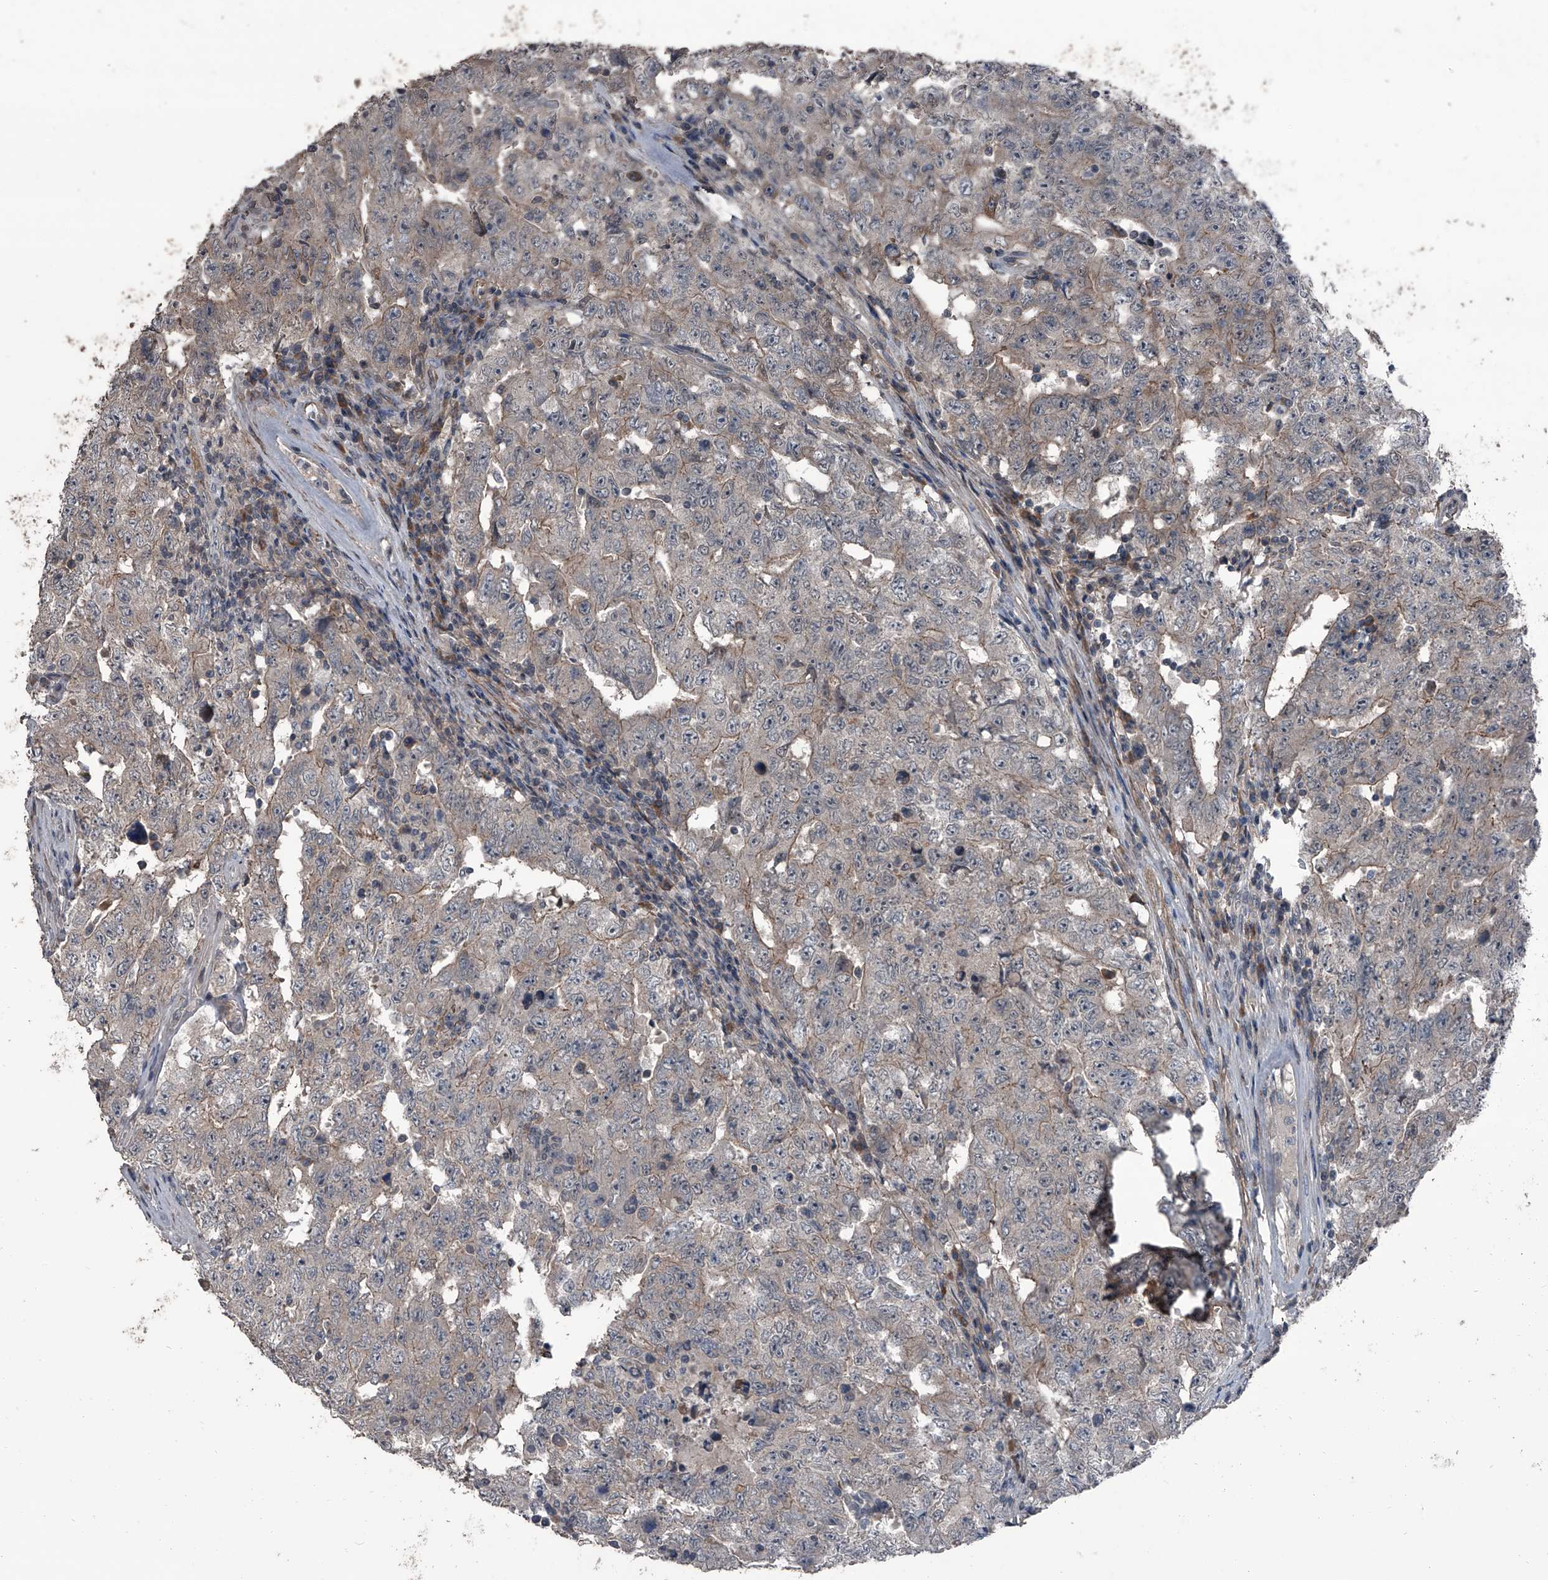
{"staining": {"intensity": "weak", "quantity": "25%-75%", "location": "cytoplasmic/membranous"}, "tissue": "testis cancer", "cell_type": "Tumor cells", "image_type": "cancer", "snomed": [{"axis": "morphology", "description": "Carcinoma, Embryonal, NOS"}, {"axis": "topography", "description": "Testis"}], "caption": "Protein staining by IHC exhibits weak cytoplasmic/membranous staining in about 25%-75% of tumor cells in testis cancer. Using DAB (3,3'-diaminobenzidine) (brown) and hematoxylin (blue) stains, captured at high magnification using brightfield microscopy.", "gene": "OARD1", "patient": {"sex": "male", "age": 26}}